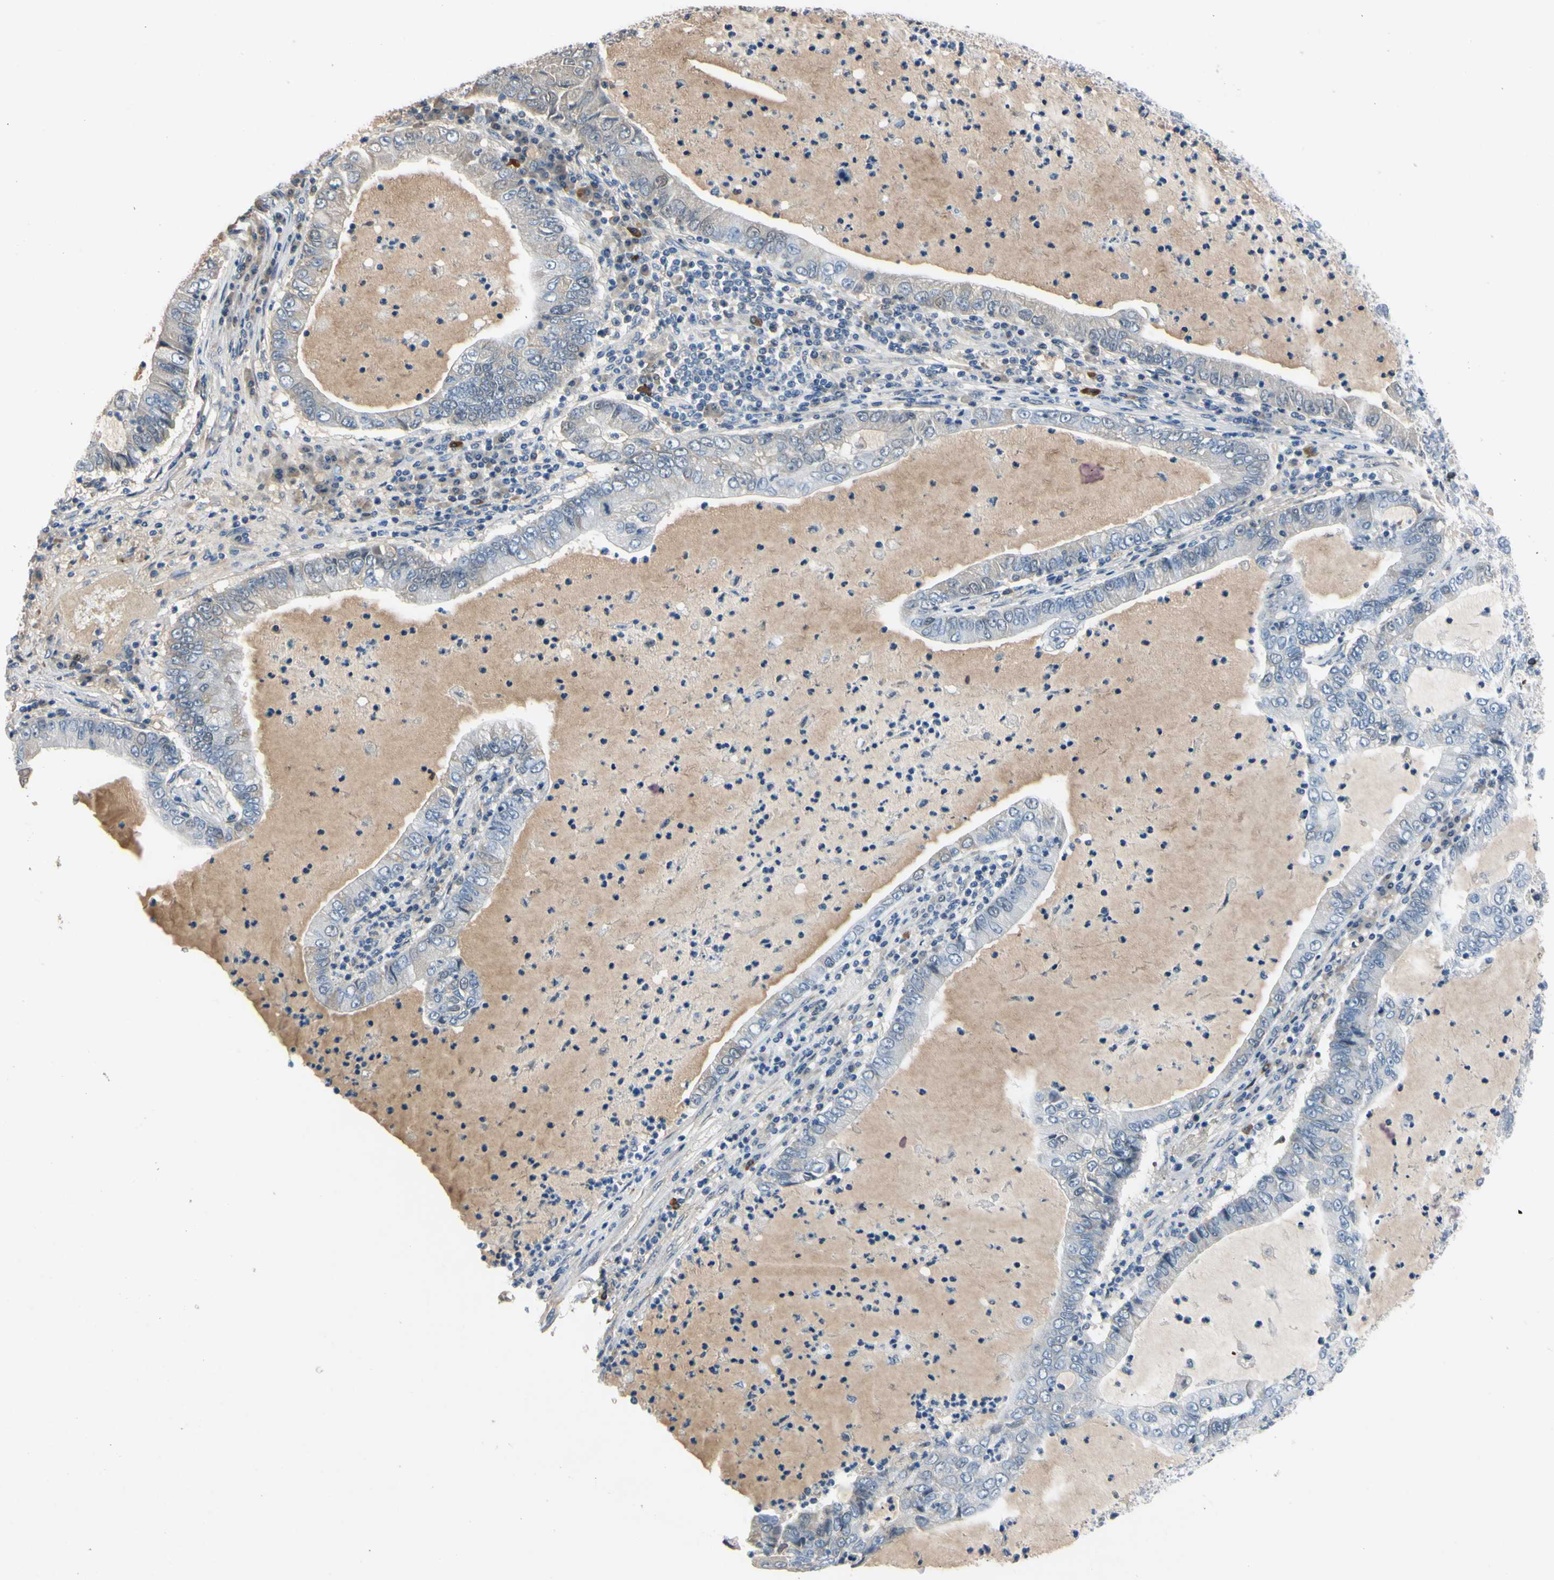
{"staining": {"intensity": "negative", "quantity": "none", "location": "none"}, "tissue": "lung cancer", "cell_type": "Tumor cells", "image_type": "cancer", "snomed": [{"axis": "morphology", "description": "Adenocarcinoma, NOS"}, {"axis": "topography", "description": "Lung"}], "caption": "A micrograph of human lung cancer is negative for staining in tumor cells.", "gene": "LHX9", "patient": {"sex": "female", "age": 51}}